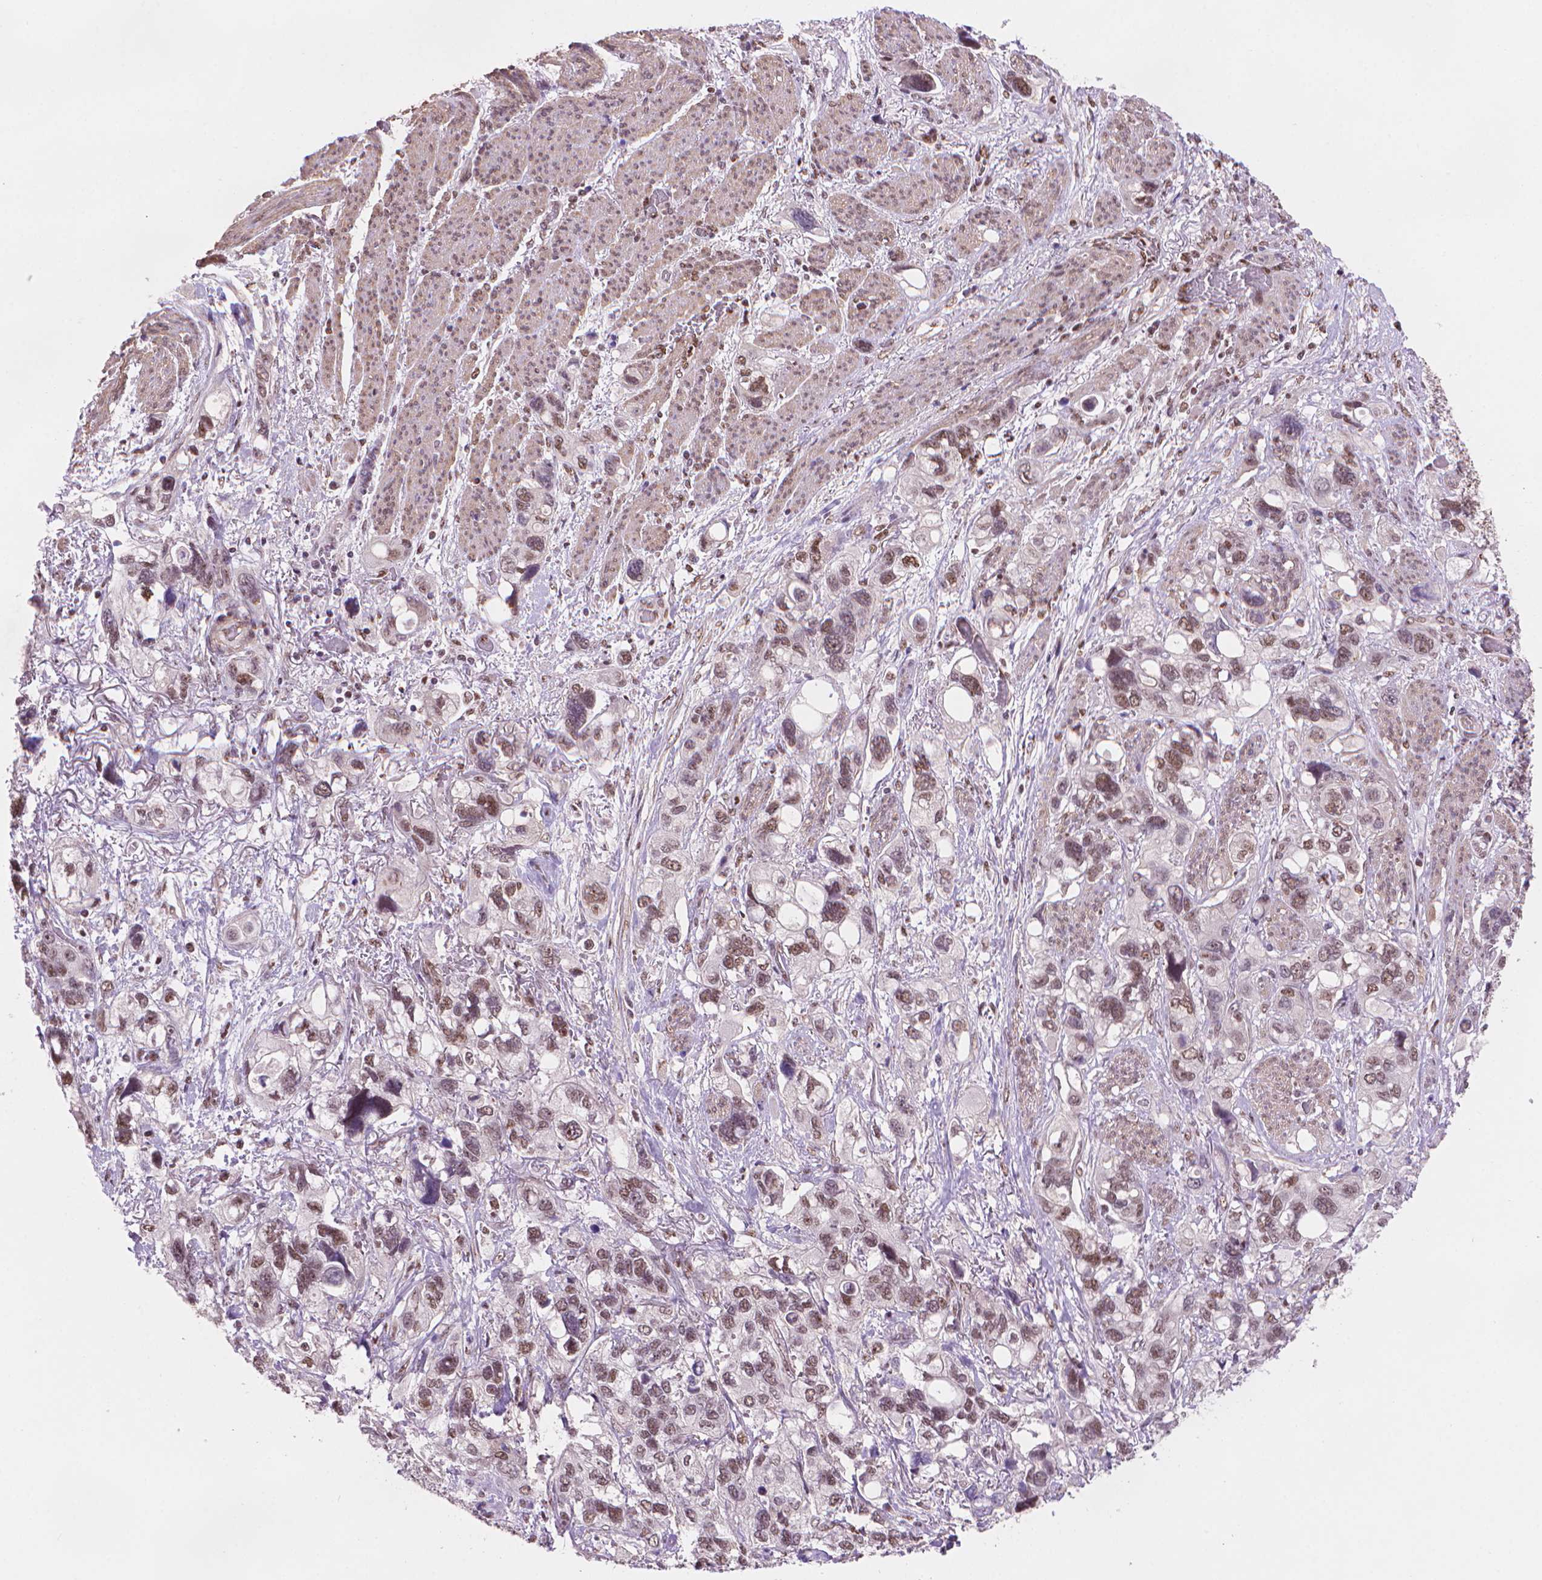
{"staining": {"intensity": "moderate", "quantity": ">75%", "location": "nuclear"}, "tissue": "stomach cancer", "cell_type": "Tumor cells", "image_type": "cancer", "snomed": [{"axis": "morphology", "description": "Adenocarcinoma, NOS"}, {"axis": "topography", "description": "Stomach, upper"}], "caption": "This image shows stomach cancer (adenocarcinoma) stained with immunohistochemistry to label a protein in brown. The nuclear of tumor cells show moderate positivity for the protein. Nuclei are counter-stained blue.", "gene": "UBN1", "patient": {"sex": "female", "age": 81}}